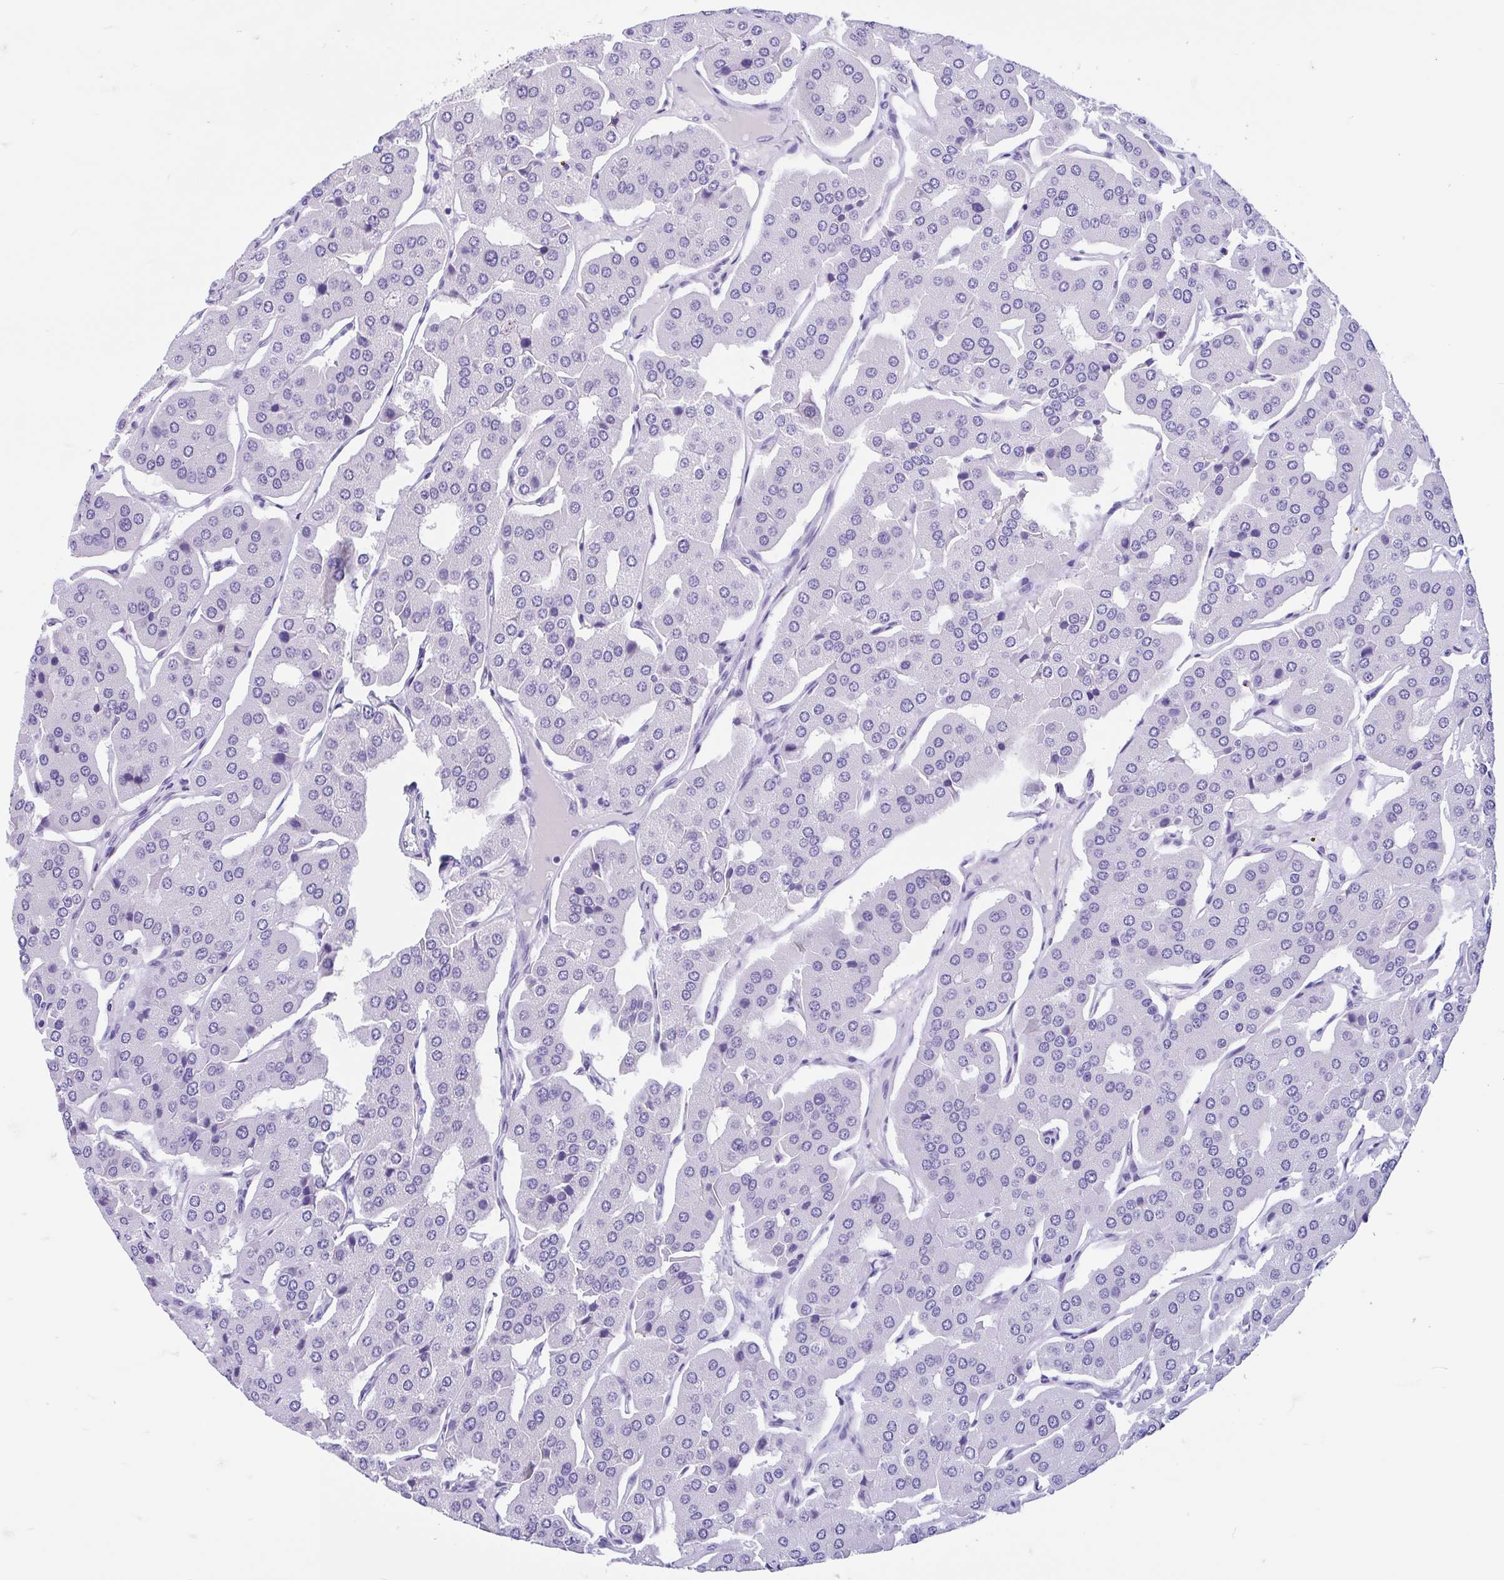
{"staining": {"intensity": "negative", "quantity": "none", "location": "none"}, "tissue": "parathyroid gland", "cell_type": "Glandular cells", "image_type": "normal", "snomed": [{"axis": "morphology", "description": "Normal tissue, NOS"}, {"axis": "morphology", "description": "Adenoma, NOS"}, {"axis": "topography", "description": "Parathyroid gland"}], "caption": "Immunohistochemistry photomicrograph of normal parathyroid gland: human parathyroid gland stained with DAB (3,3'-diaminobenzidine) demonstrates no significant protein positivity in glandular cells. Nuclei are stained in blue.", "gene": "ZNF319", "patient": {"sex": "female", "age": 86}}